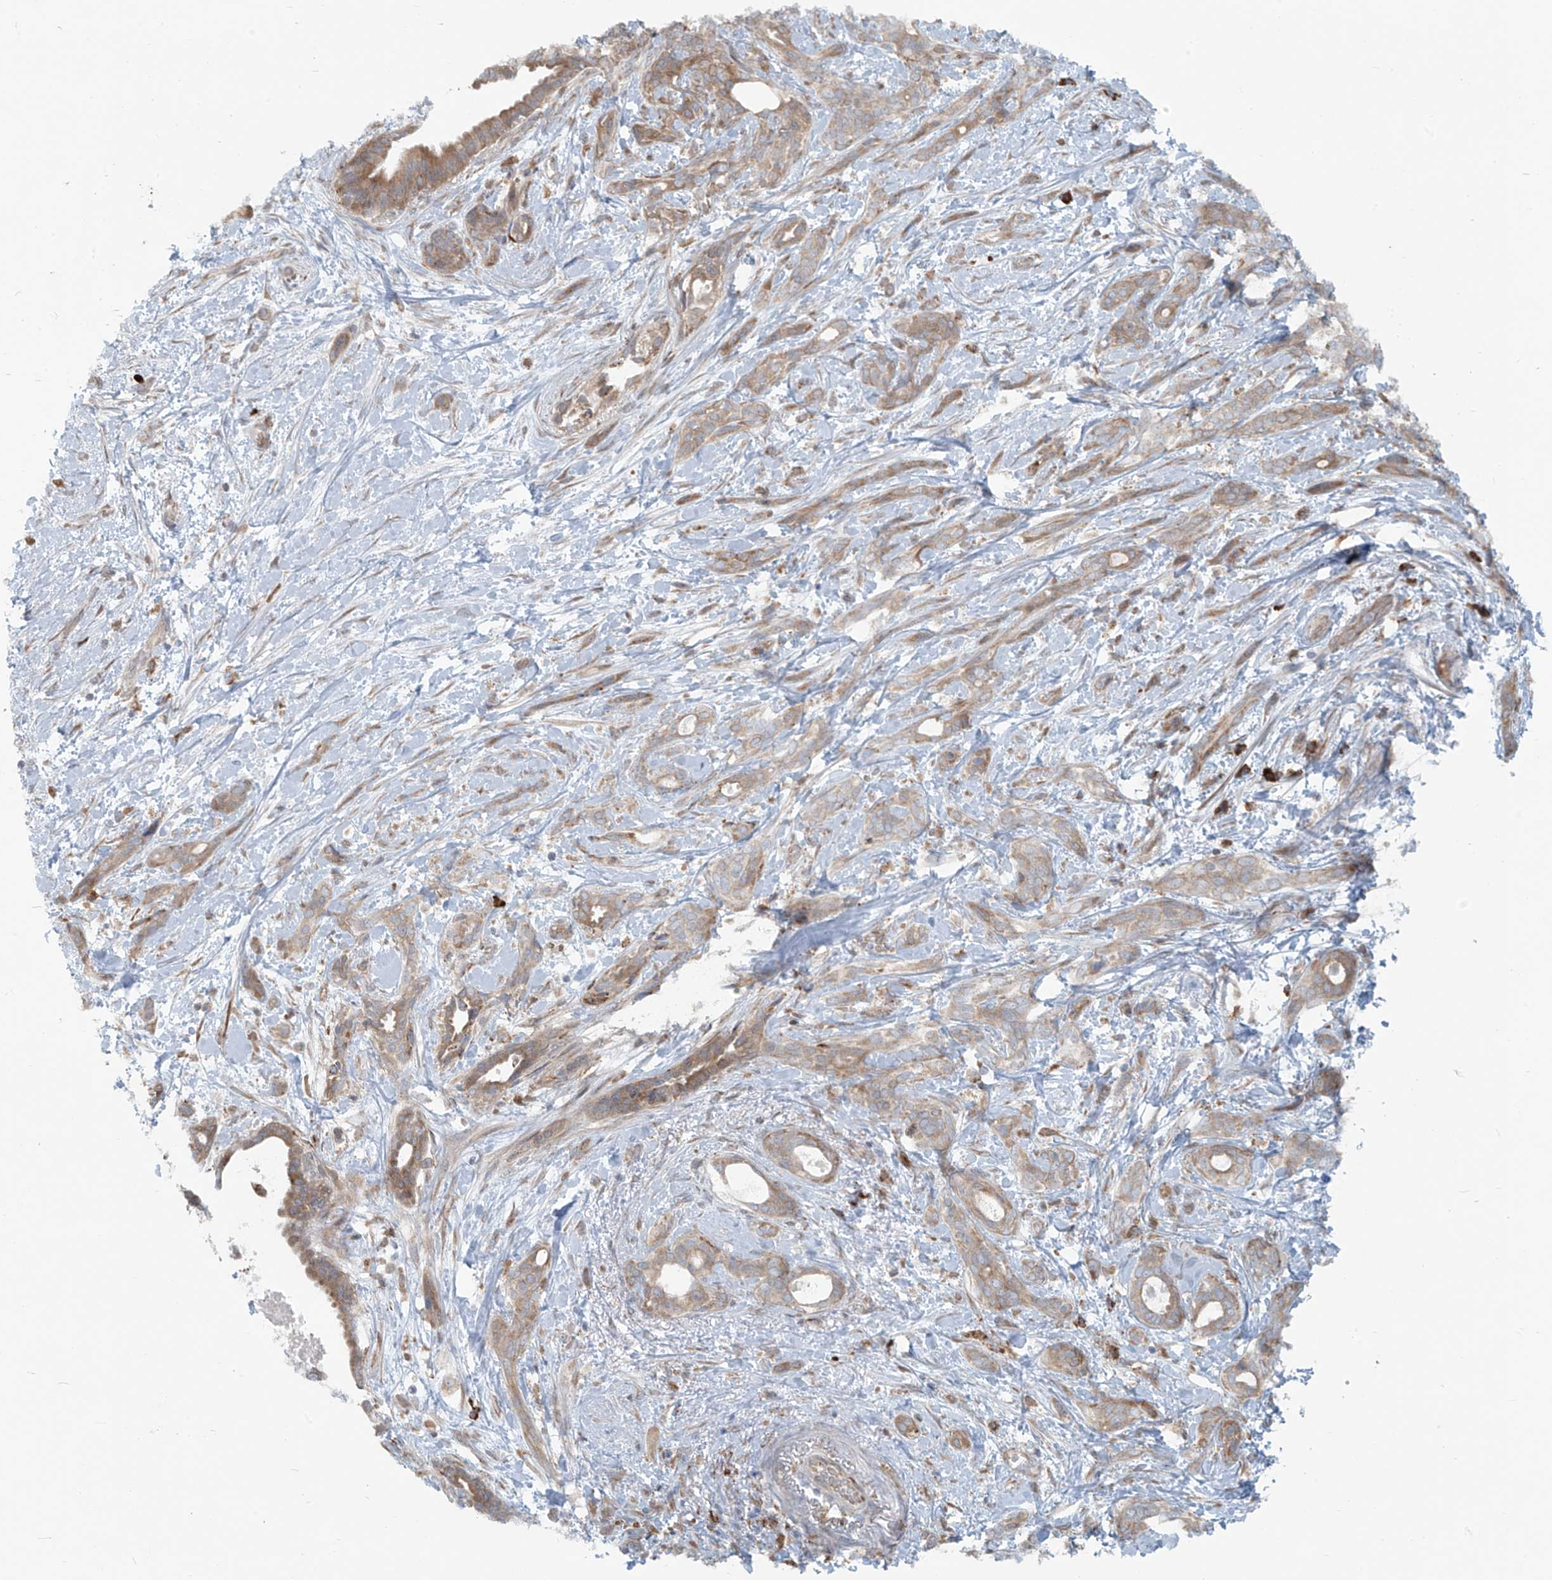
{"staining": {"intensity": "weak", "quantity": ">75%", "location": "cytoplasmic/membranous"}, "tissue": "pancreatic cancer", "cell_type": "Tumor cells", "image_type": "cancer", "snomed": [{"axis": "morphology", "description": "Normal tissue, NOS"}, {"axis": "morphology", "description": "Adenocarcinoma, NOS"}, {"axis": "topography", "description": "Pancreas"}, {"axis": "topography", "description": "Peripheral nerve tissue"}], "caption": "This micrograph reveals immunohistochemistry staining of human pancreatic cancer, with low weak cytoplasmic/membranous staining in about >75% of tumor cells.", "gene": "KATNIP", "patient": {"sex": "female", "age": 63}}